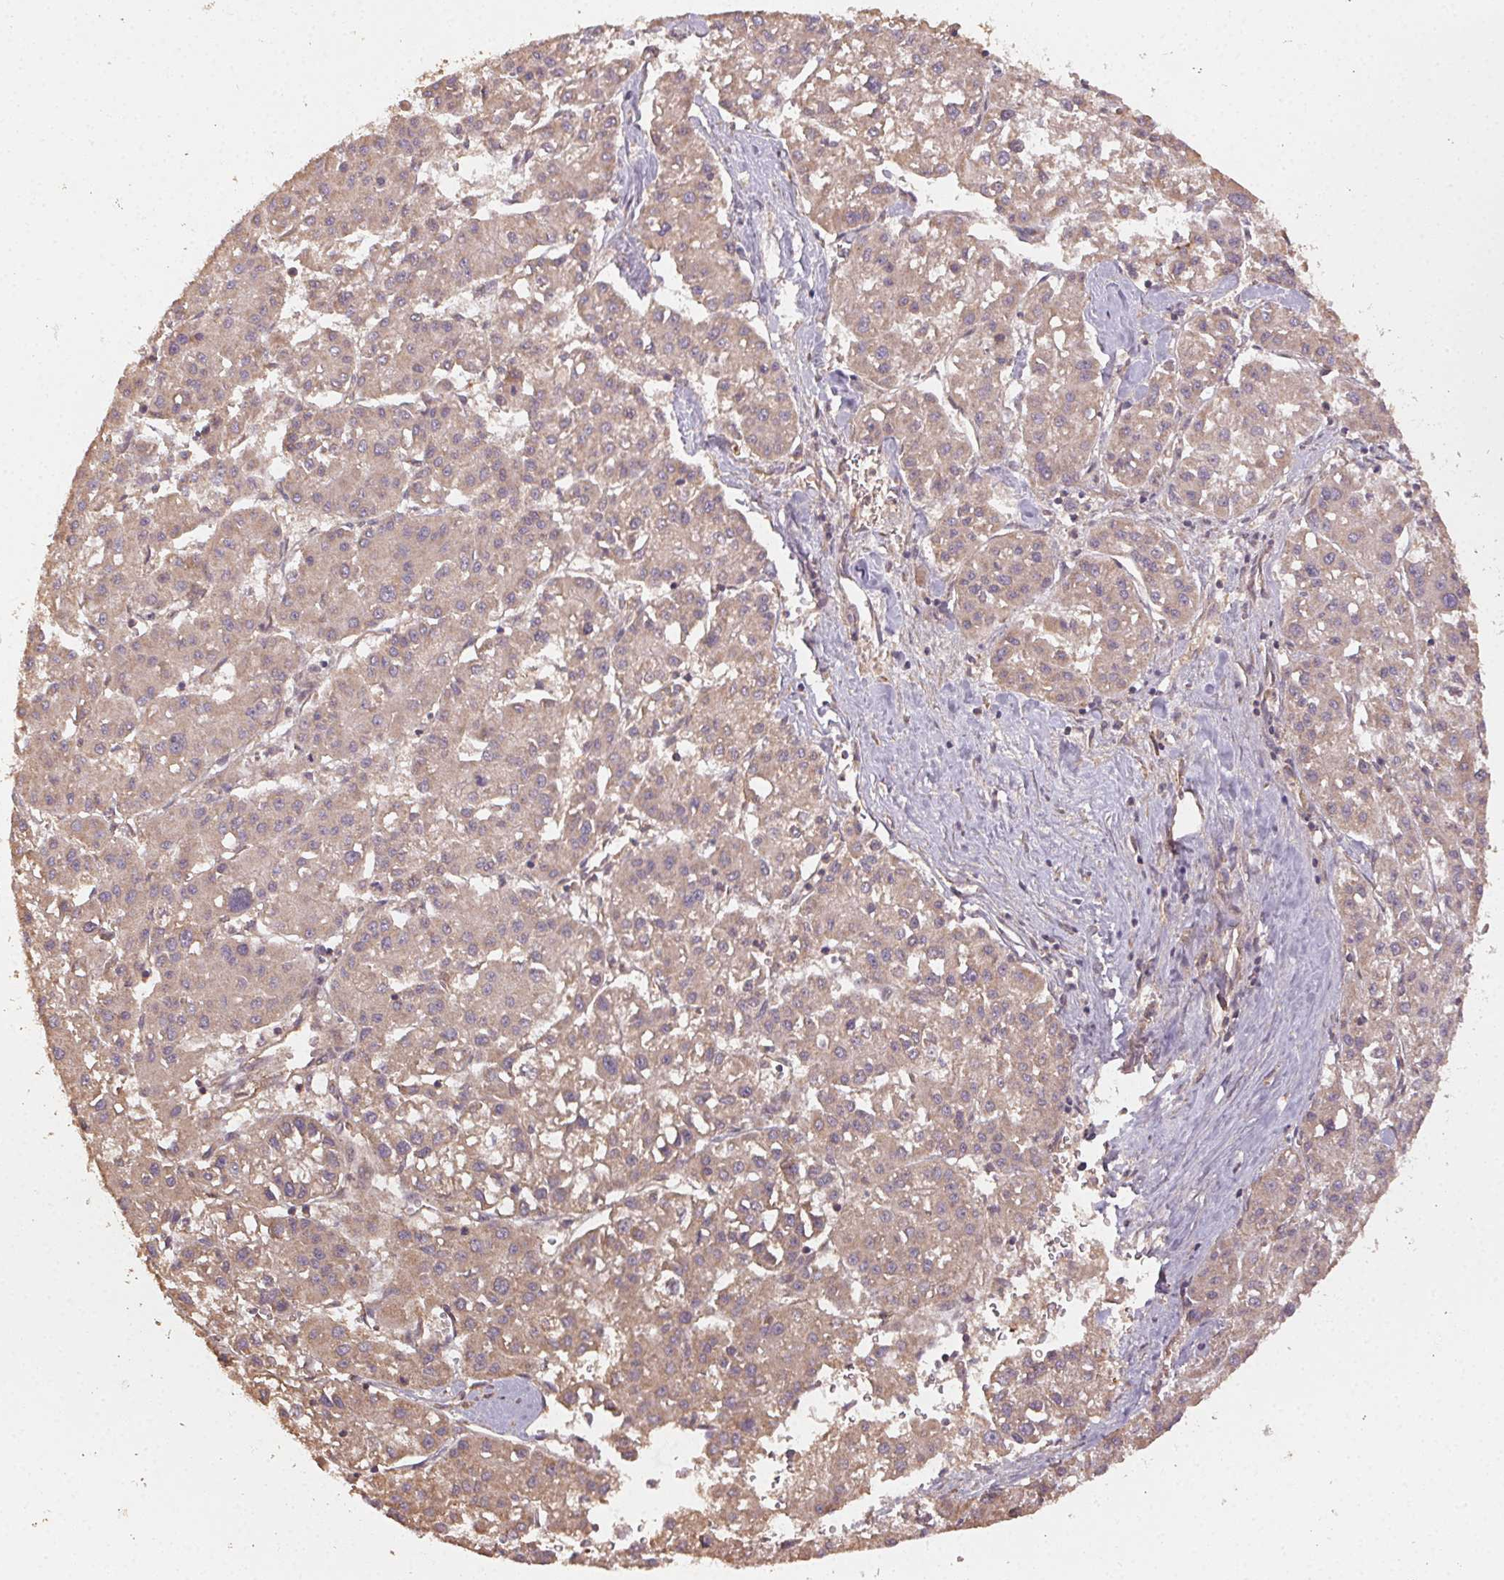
{"staining": {"intensity": "weak", "quantity": "25%-75%", "location": "cytoplasmic/membranous"}, "tissue": "liver cancer", "cell_type": "Tumor cells", "image_type": "cancer", "snomed": [{"axis": "morphology", "description": "Carcinoma, Hepatocellular, NOS"}, {"axis": "topography", "description": "Liver"}], "caption": "Brown immunohistochemical staining in human liver cancer (hepatocellular carcinoma) reveals weak cytoplasmic/membranous positivity in approximately 25%-75% of tumor cells.", "gene": "RALA", "patient": {"sex": "male", "age": 73}}